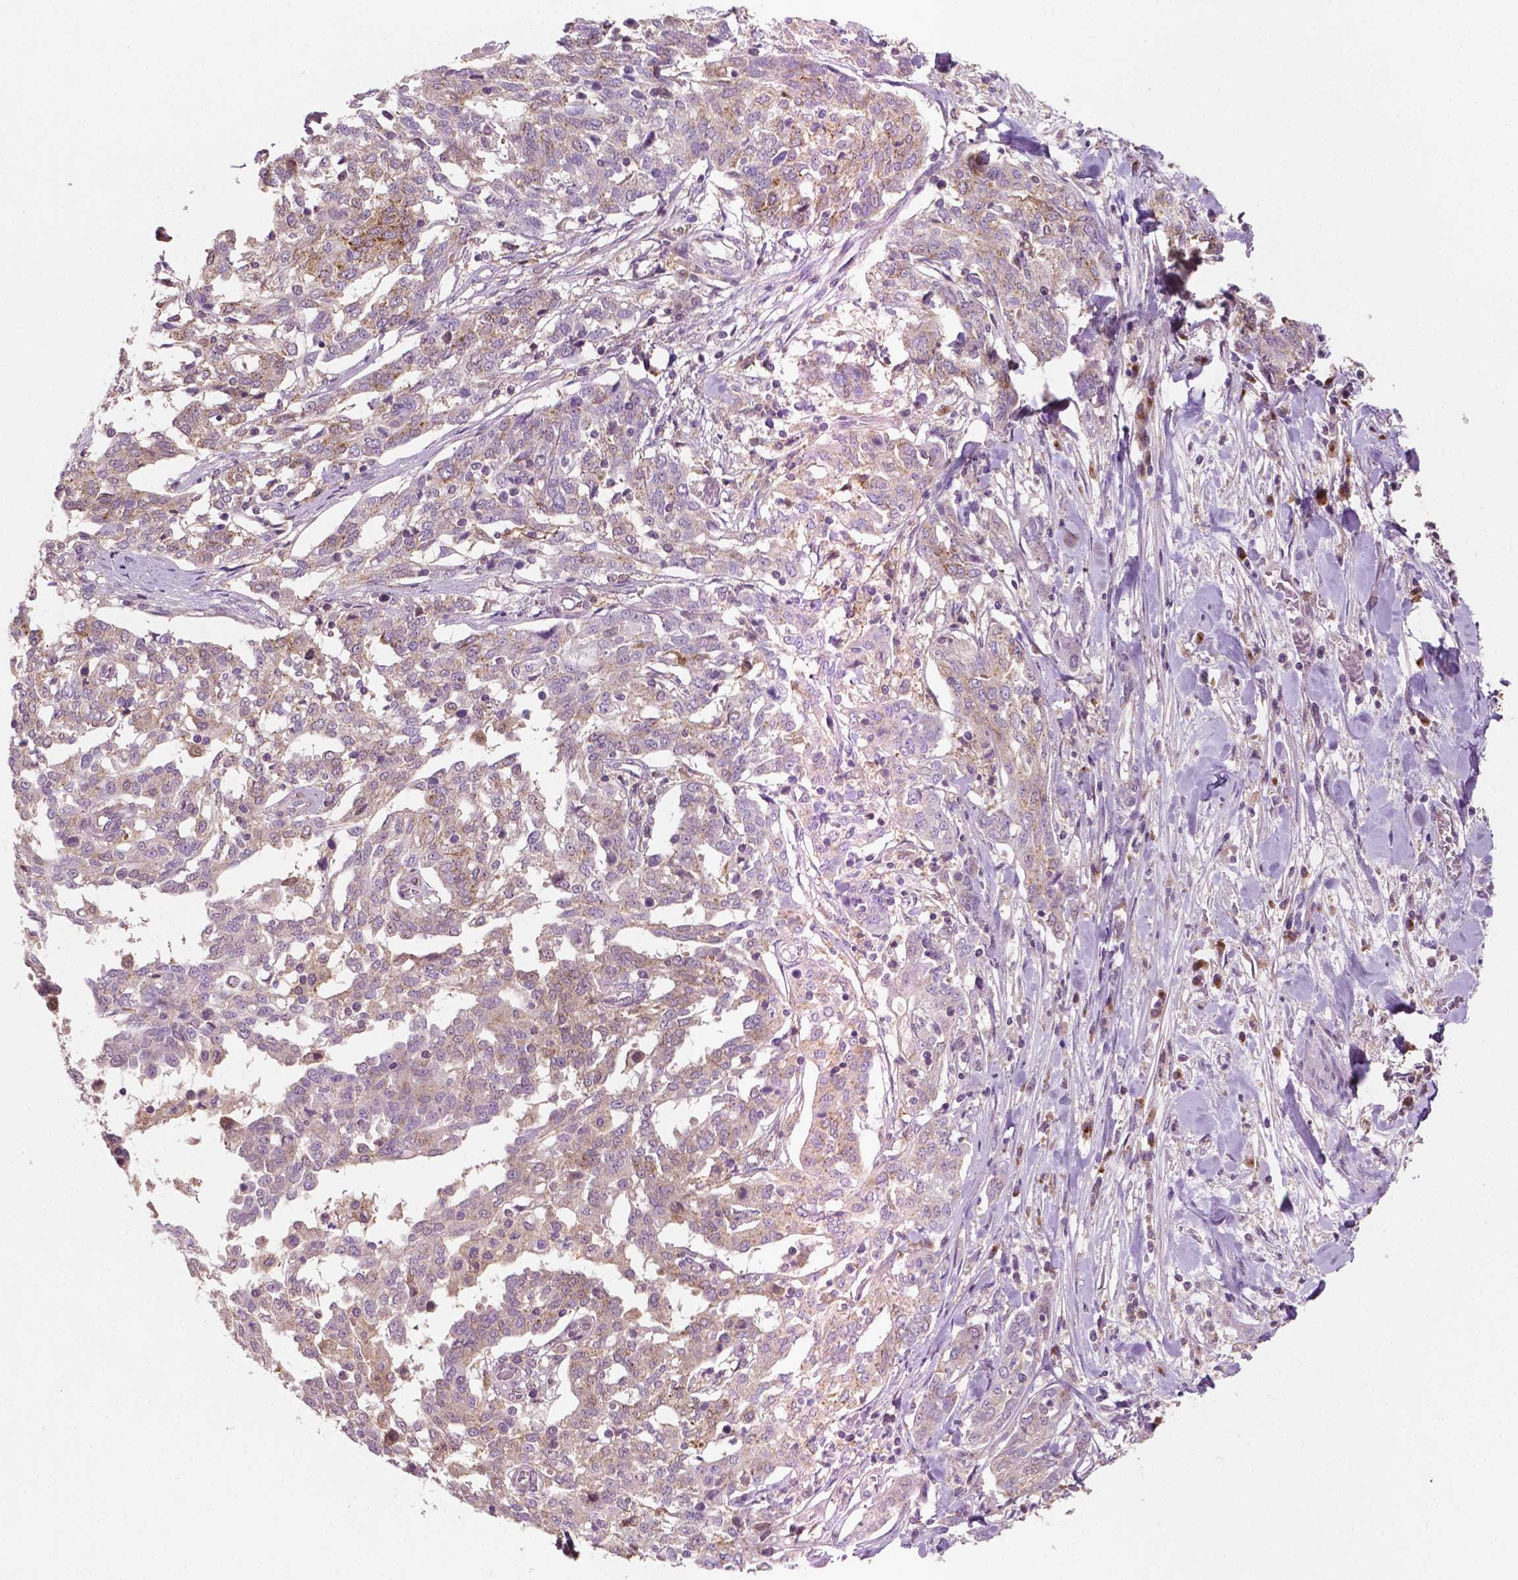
{"staining": {"intensity": "weak", "quantity": "<25%", "location": "cytoplasmic/membranous"}, "tissue": "ovarian cancer", "cell_type": "Tumor cells", "image_type": "cancer", "snomed": [{"axis": "morphology", "description": "Cystadenocarcinoma, serous, NOS"}, {"axis": "topography", "description": "Ovary"}], "caption": "There is no significant expression in tumor cells of ovarian cancer (serous cystadenocarcinoma).", "gene": "EBAG9", "patient": {"sex": "female", "age": 67}}